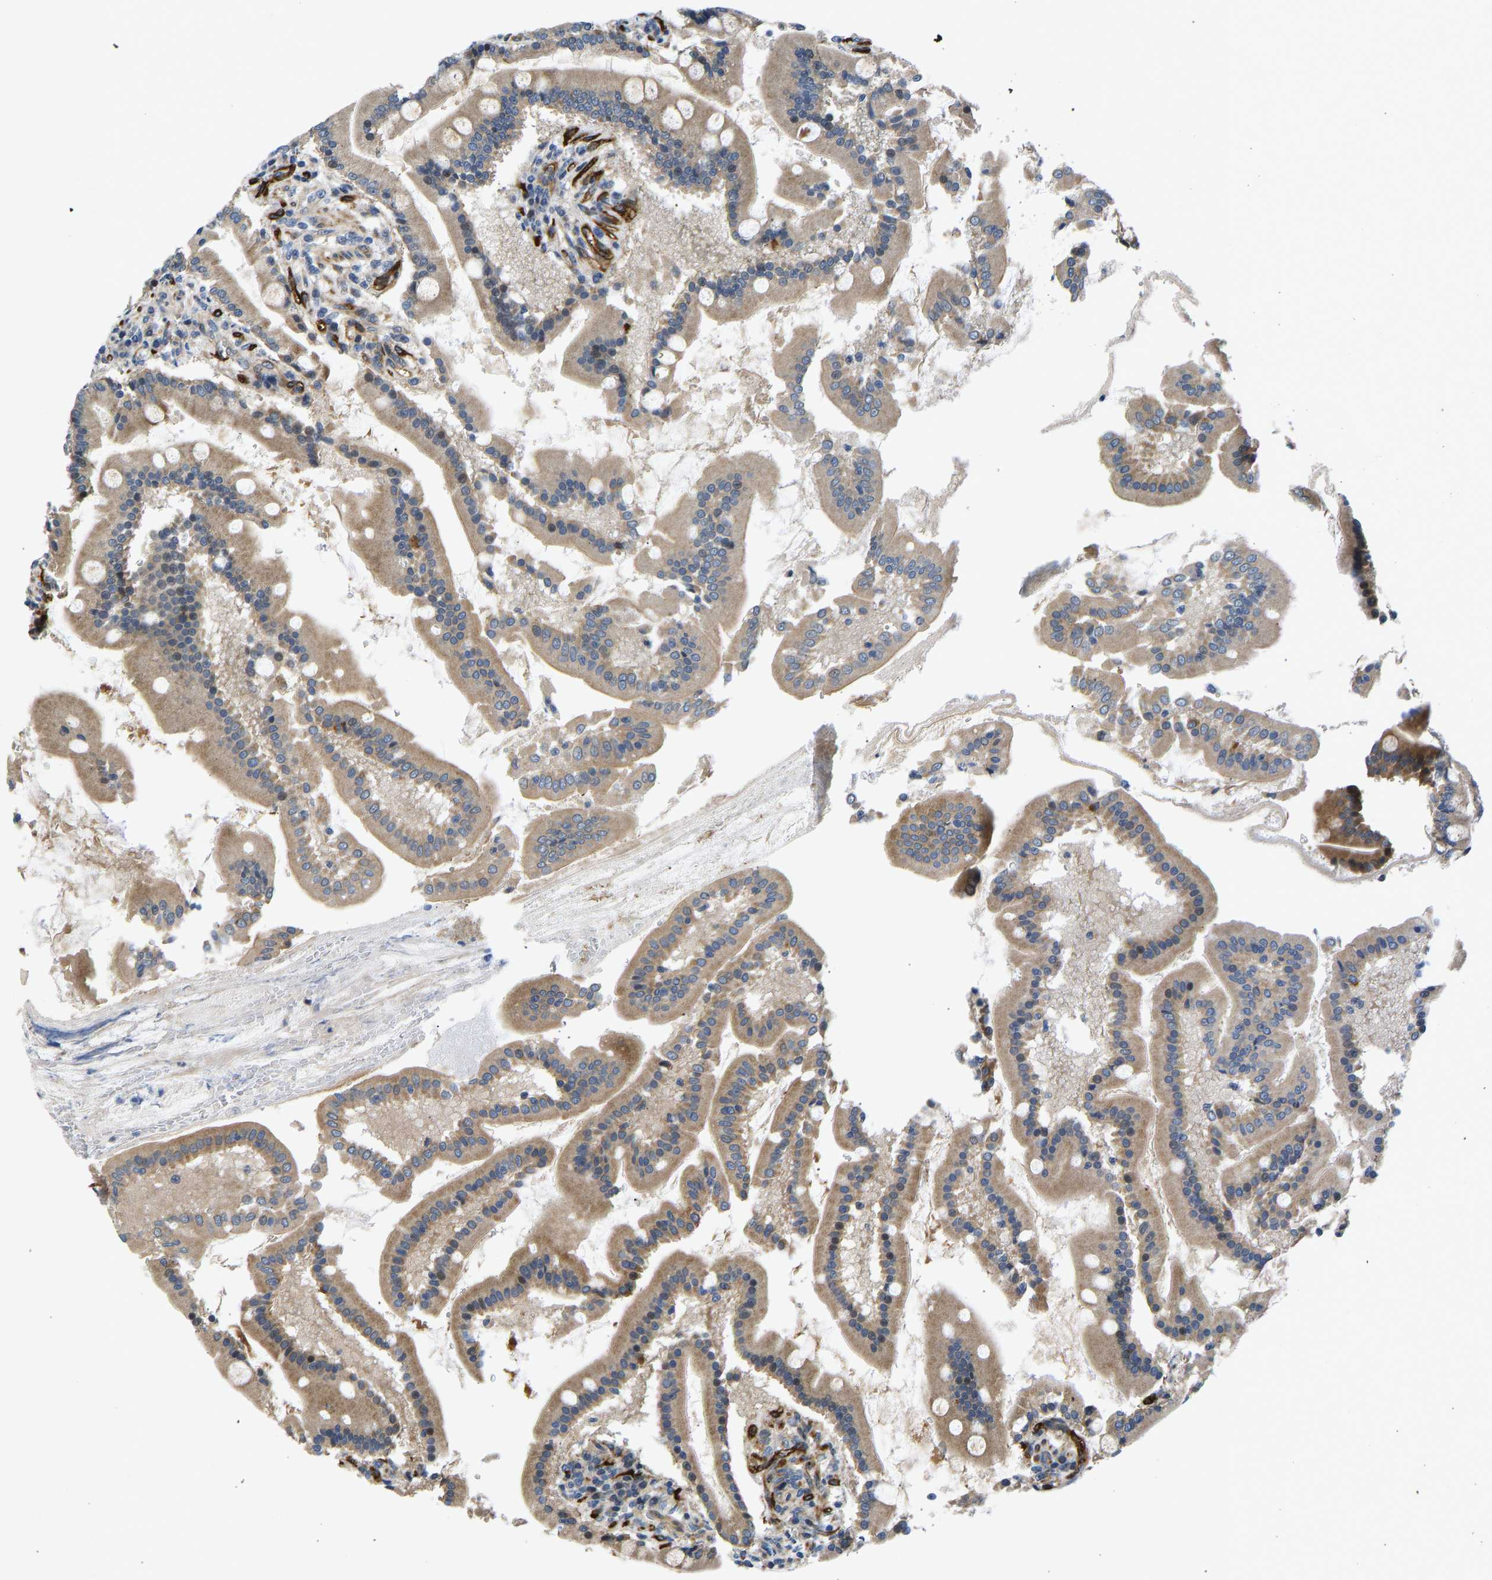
{"staining": {"intensity": "strong", "quantity": ">75%", "location": "cytoplasmic/membranous"}, "tissue": "duodenum", "cell_type": "Glandular cells", "image_type": "normal", "snomed": [{"axis": "morphology", "description": "Normal tissue, NOS"}, {"axis": "topography", "description": "Duodenum"}], "caption": "Immunohistochemical staining of normal human duodenum demonstrates strong cytoplasmic/membranous protein expression in about >75% of glandular cells. (brown staining indicates protein expression, while blue staining denotes nuclei).", "gene": "RESF1", "patient": {"sex": "male", "age": 50}}